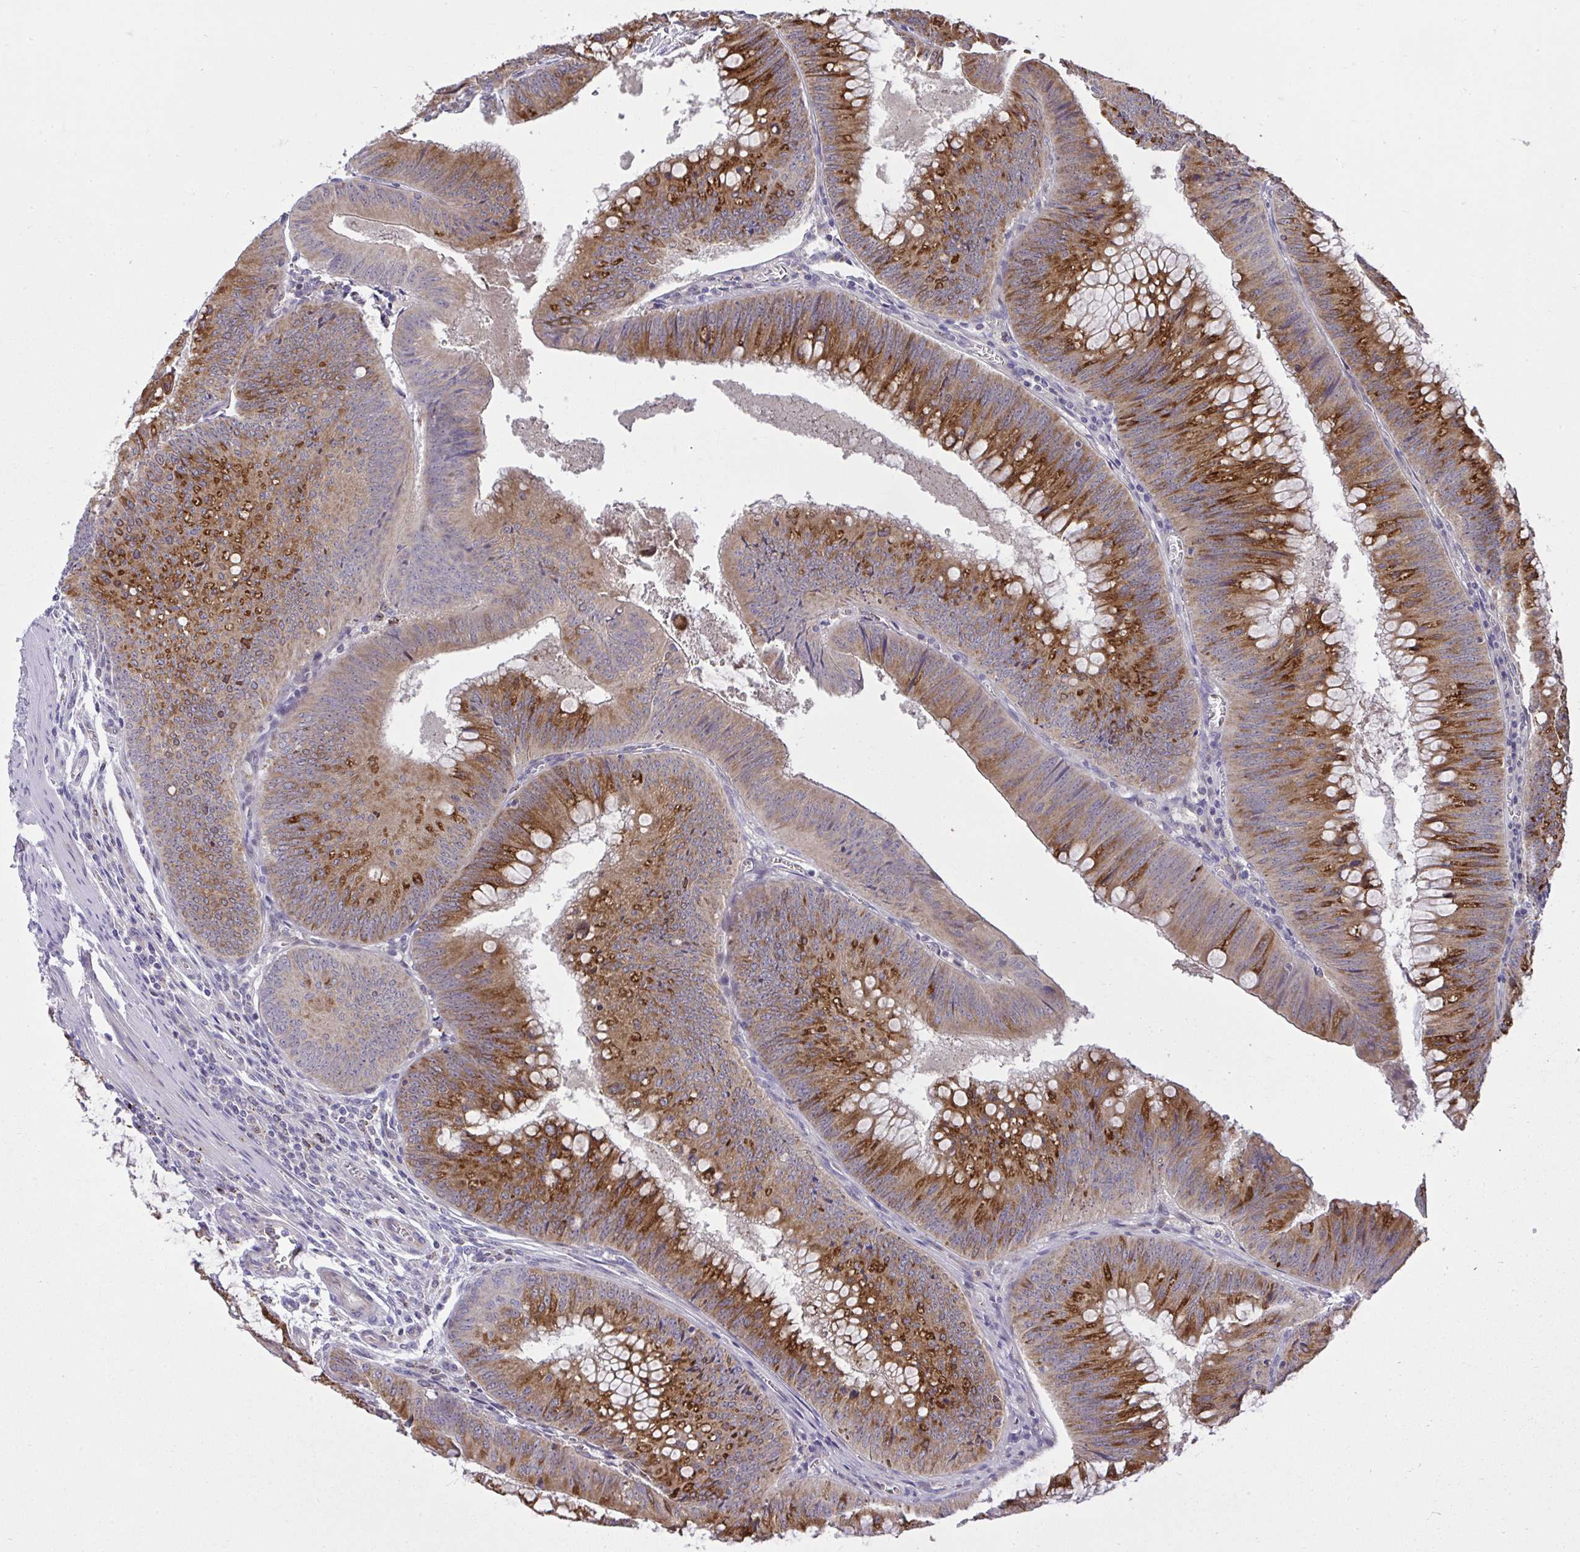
{"staining": {"intensity": "moderate", "quantity": ">75%", "location": "cytoplasmic/membranous"}, "tissue": "colorectal cancer", "cell_type": "Tumor cells", "image_type": "cancer", "snomed": [{"axis": "morphology", "description": "Adenocarcinoma, NOS"}, {"axis": "topography", "description": "Rectum"}], "caption": "Immunohistochemical staining of human adenocarcinoma (colorectal) exhibits medium levels of moderate cytoplasmic/membranous protein staining in approximately >75% of tumor cells.", "gene": "CHIA", "patient": {"sex": "female", "age": 72}}